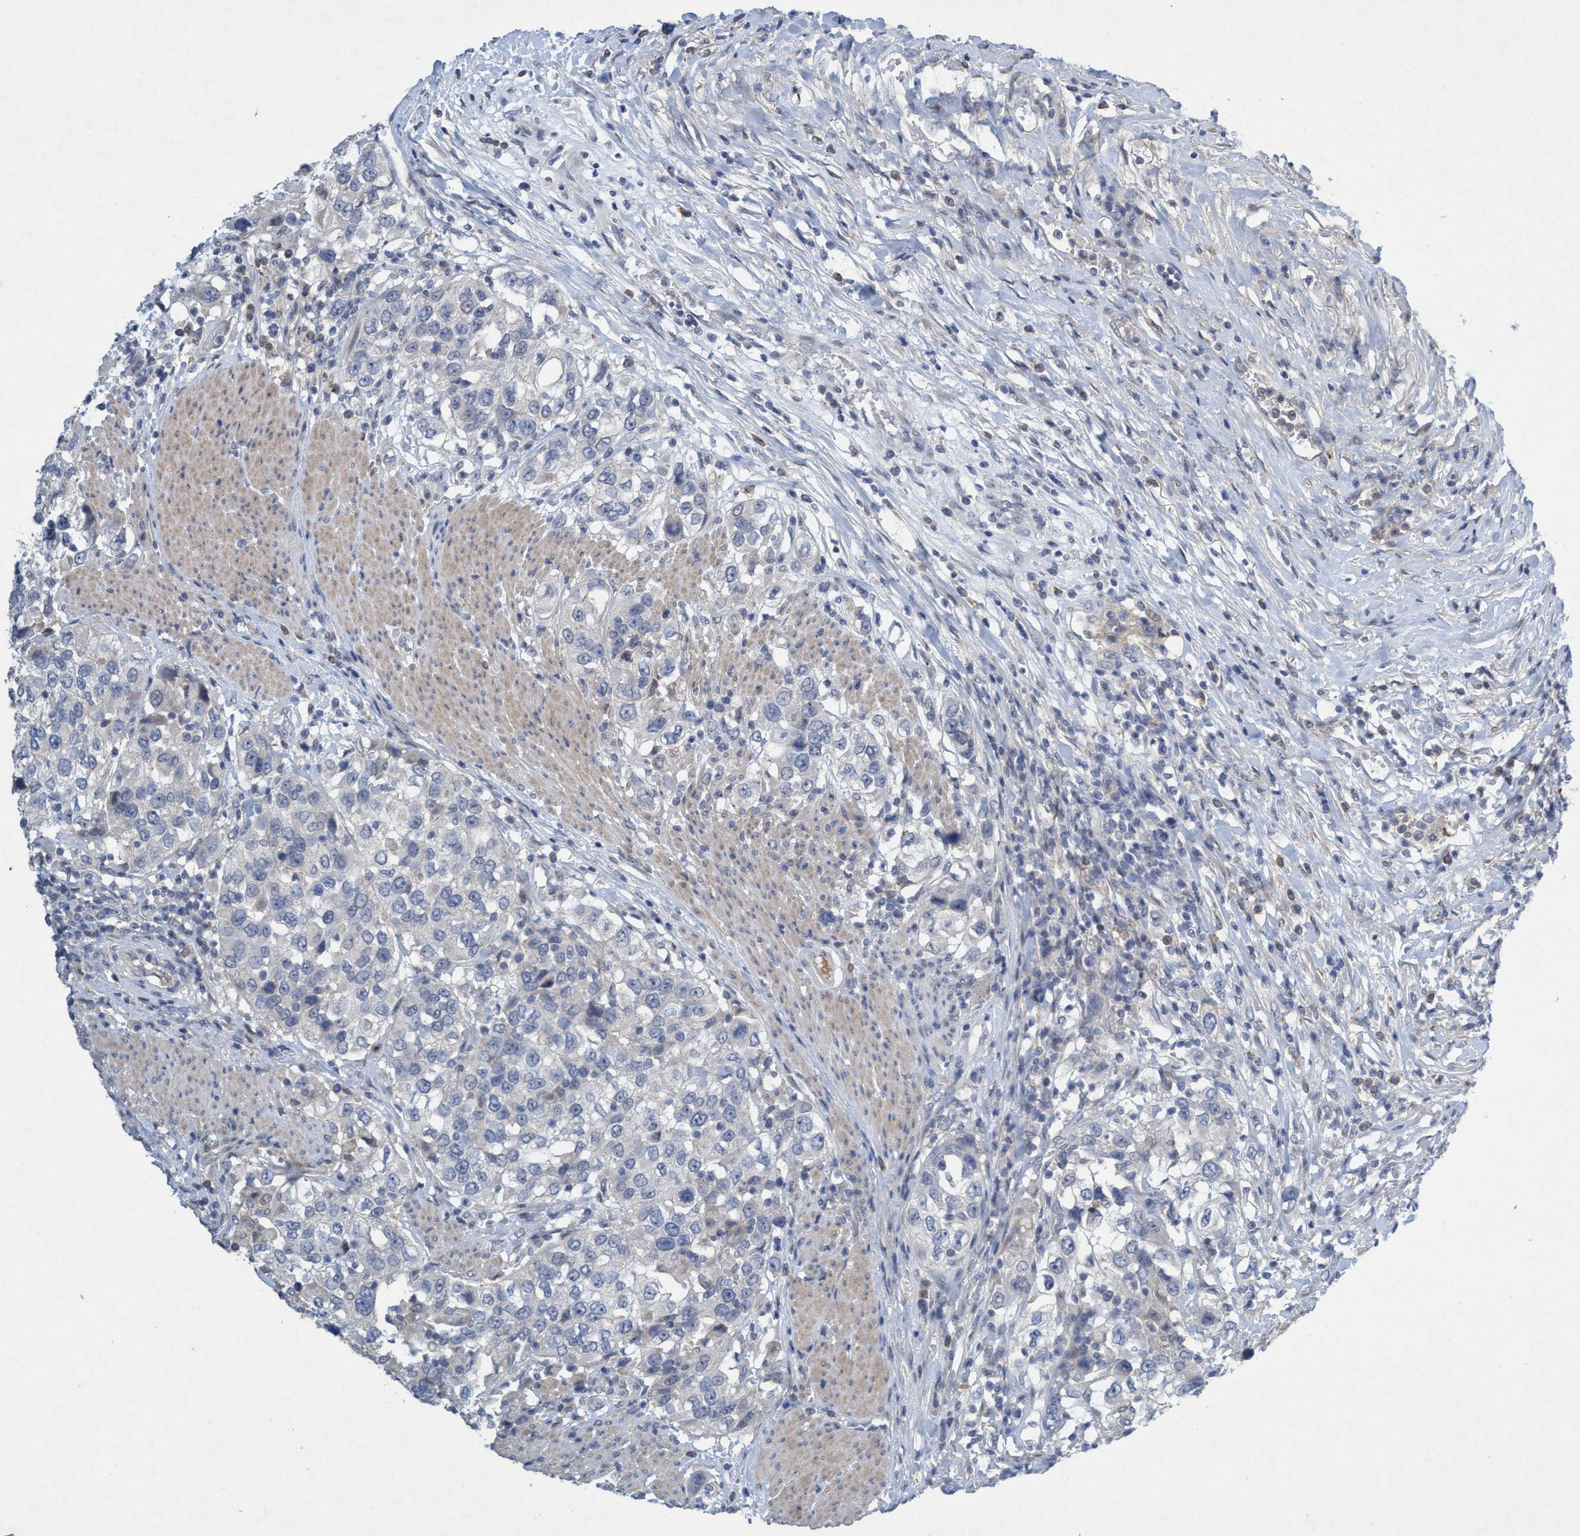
{"staining": {"intensity": "negative", "quantity": "none", "location": "none"}, "tissue": "urothelial cancer", "cell_type": "Tumor cells", "image_type": "cancer", "snomed": [{"axis": "morphology", "description": "Urothelial carcinoma, High grade"}, {"axis": "topography", "description": "Urinary bladder"}], "caption": "Immunohistochemical staining of urothelial cancer reveals no significant staining in tumor cells.", "gene": "RNF208", "patient": {"sex": "female", "age": 80}}